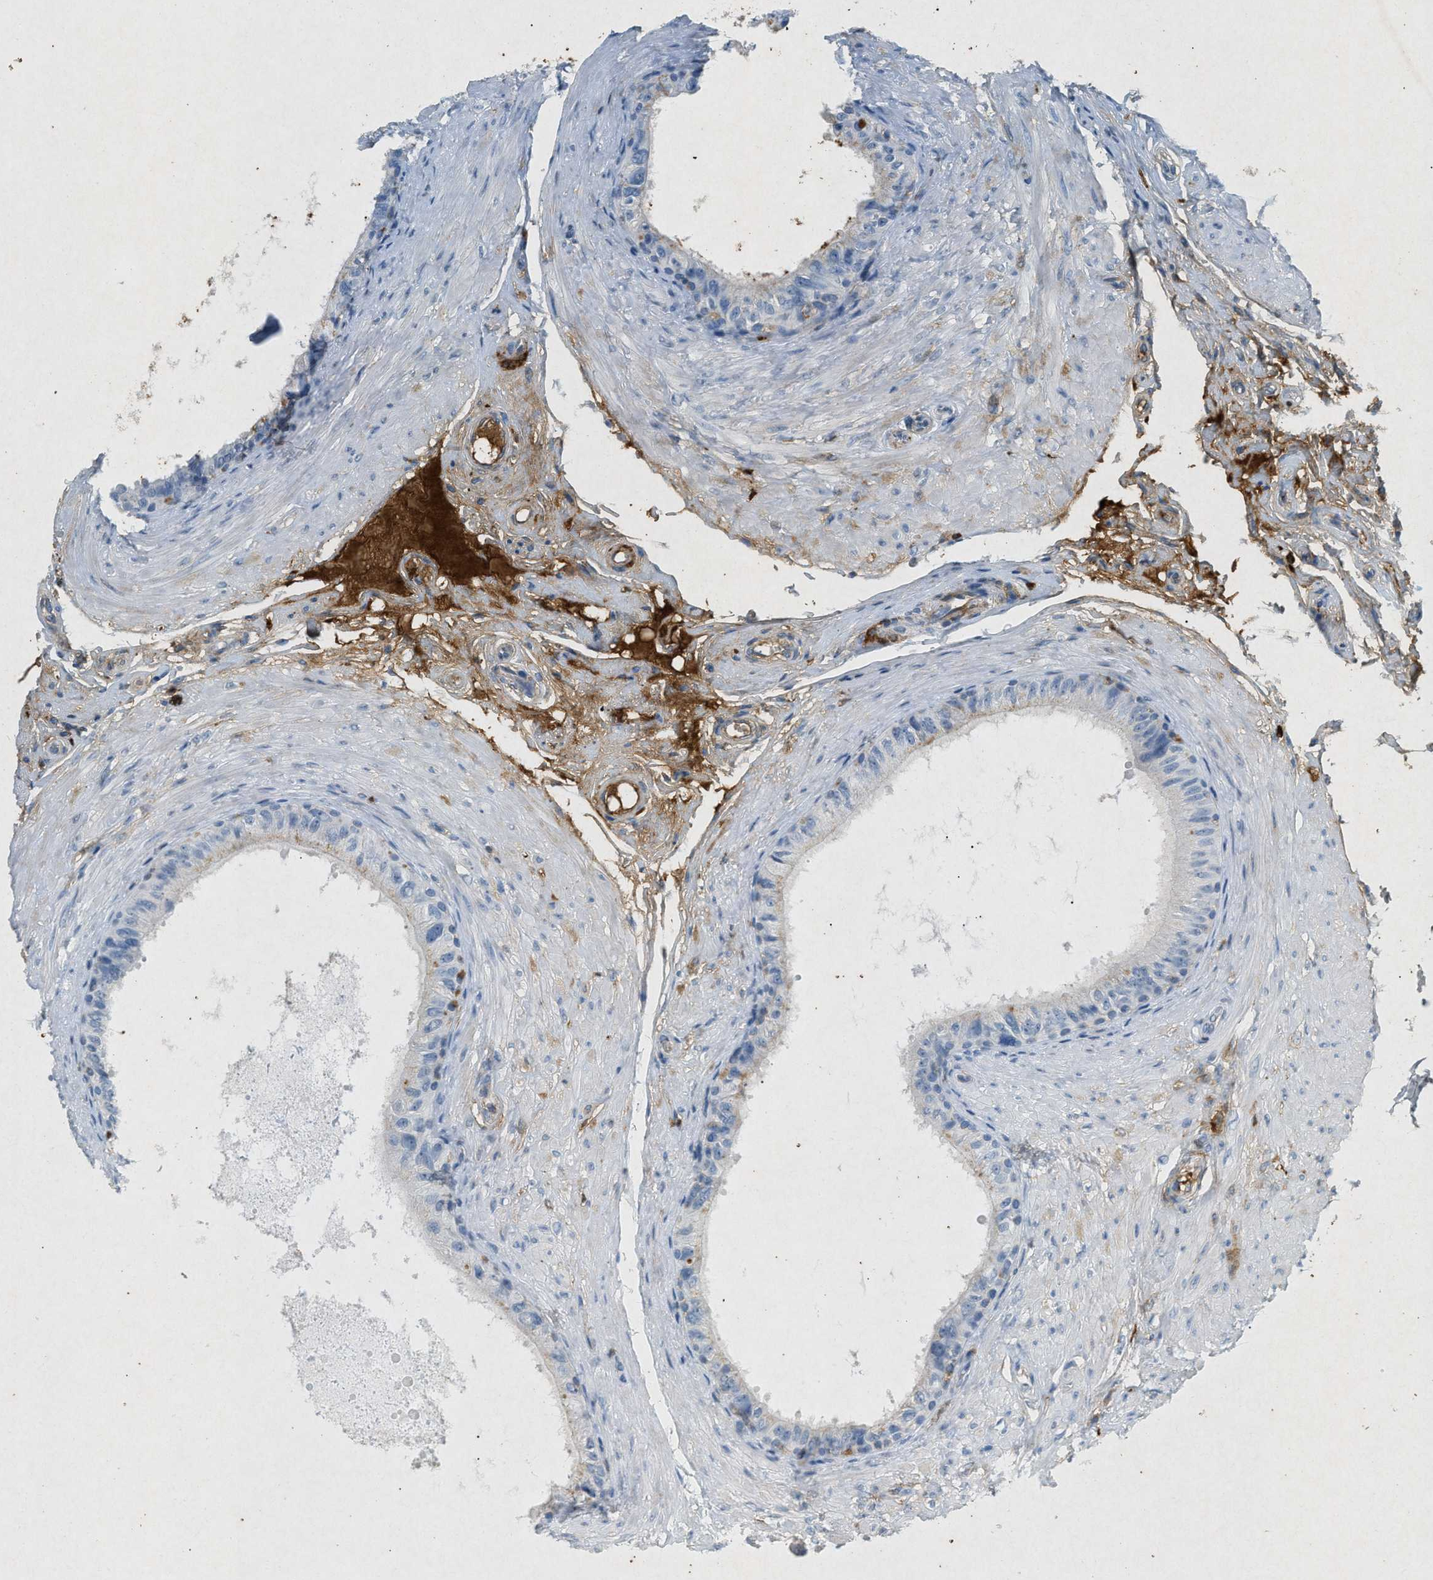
{"staining": {"intensity": "moderate", "quantity": "25%-75%", "location": "cytoplasmic/membranous"}, "tissue": "epididymis", "cell_type": "Glandular cells", "image_type": "normal", "snomed": [{"axis": "morphology", "description": "Normal tissue, NOS"}, {"axis": "topography", "description": "Epididymis"}], "caption": "This photomicrograph exhibits normal epididymis stained with IHC to label a protein in brown. The cytoplasmic/membranous of glandular cells show moderate positivity for the protein. Nuclei are counter-stained blue.", "gene": "F2", "patient": {"sex": "male", "age": 68}}